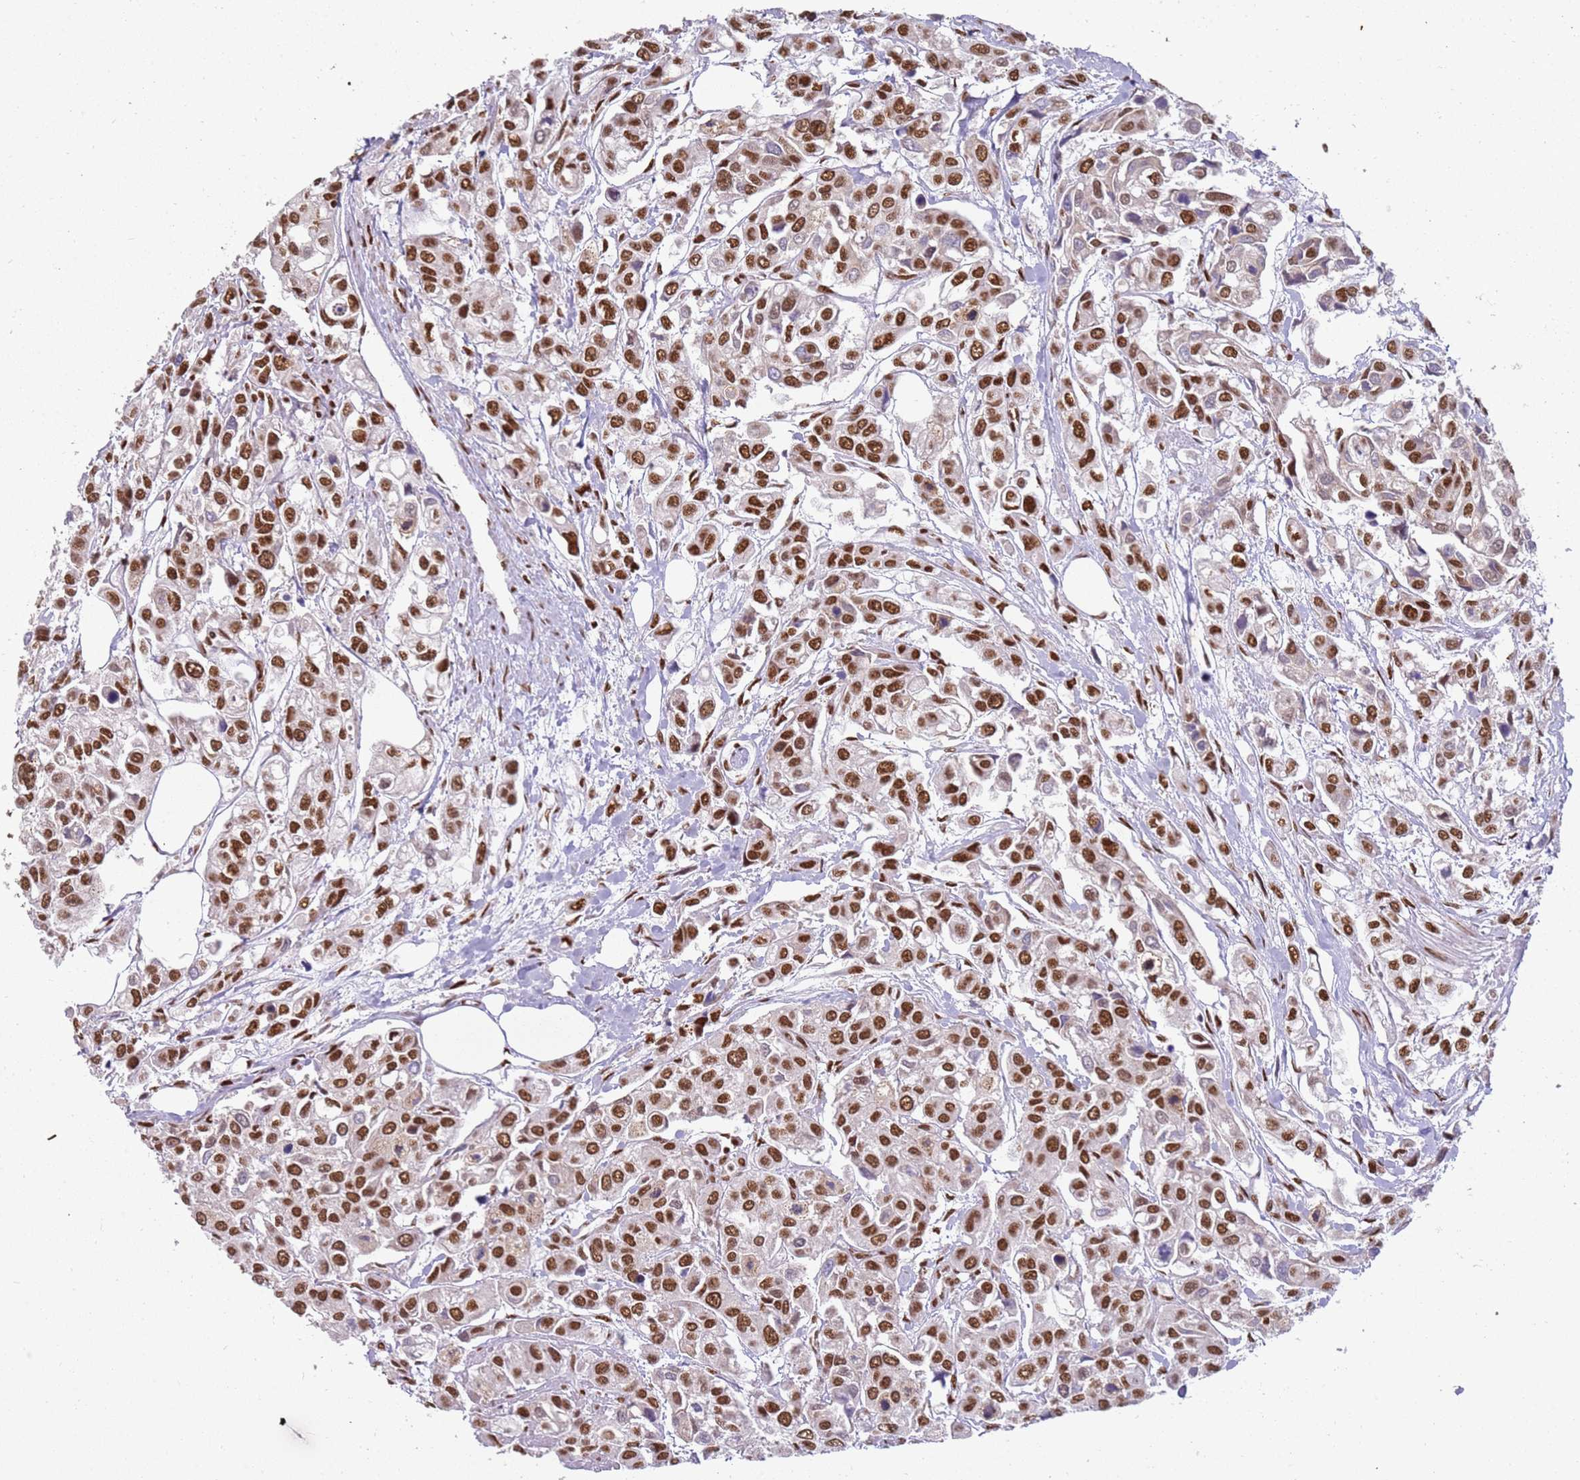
{"staining": {"intensity": "strong", "quantity": ">75%", "location": "nuclear"}, "tissue": "urothelial cancer", "cell_type": "Tumor cells", "image_type": "cancer", "snomed": [{"axis": "morphology", "description": "Urothelial carcinoma, High grade"}, {"axis": "topography", "description": "Urinary bladder"}], "caption": "High-magnification brightfield microscopy of urothelial cancer stained with DAB (brown) and counterstained with hematoxylin (blue). tumor cells exhibit strong nuclear expression is appreciated in approximately>75% of cells.", "gene": "TENT4A", "patient": {"sex": "male", "age": 67}}